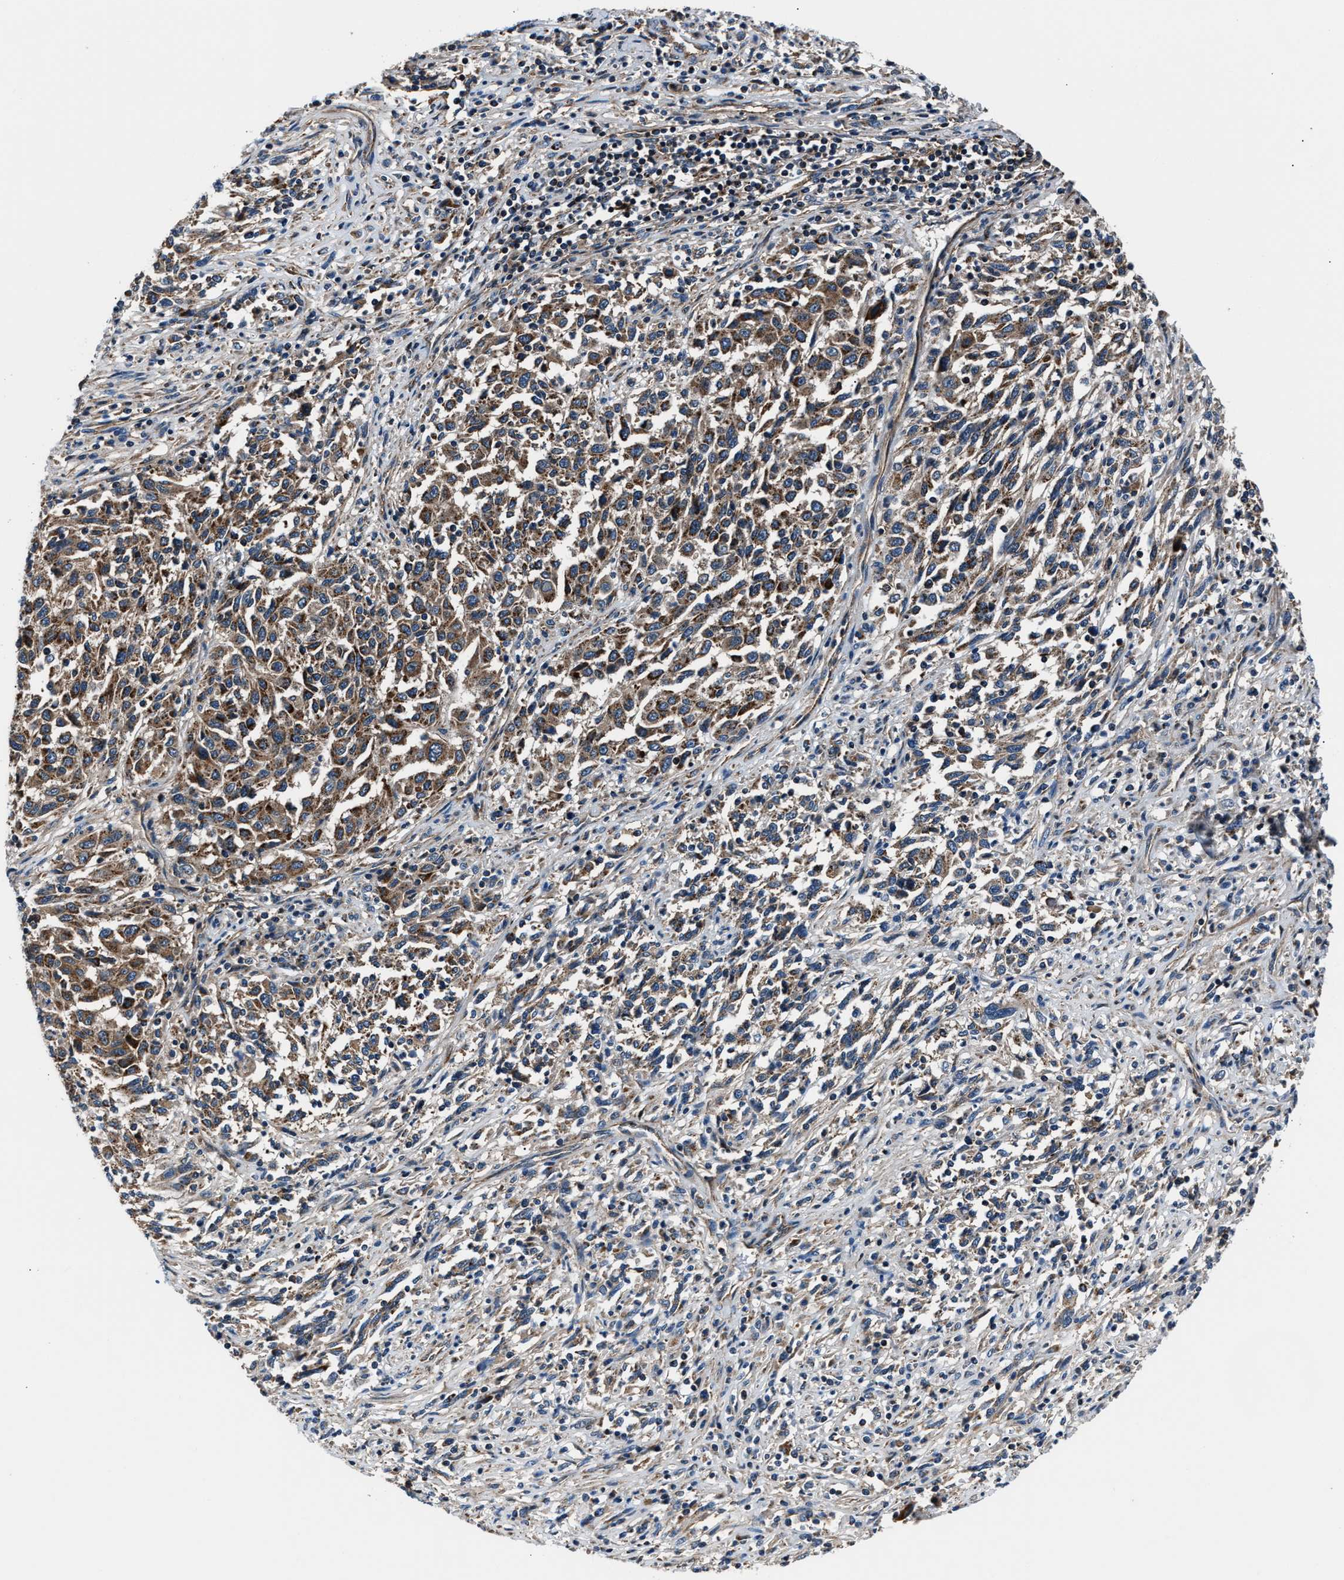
{"staining": {"intensity": "moderate", "quantity": ">75%", "location": "cytoplasmic/membranous"}, "tissue": "melanoma", "cell_type": "Tumor cells", "image_type": "cancer", "snomed": [{"axis": "morphology", "description": "Malignant melanoma, Metastatic site"}, {"axis": "topography", "description": "Lymph node"}], "caption": "A medium amount of moderate cytoplasmic/membranous staining is appreciated in about >75% of tumor cells in malignant melanoma (metastatic site) tissue.", "gene": "GGCT", "patient": {"sex": "male", "age": 61}}